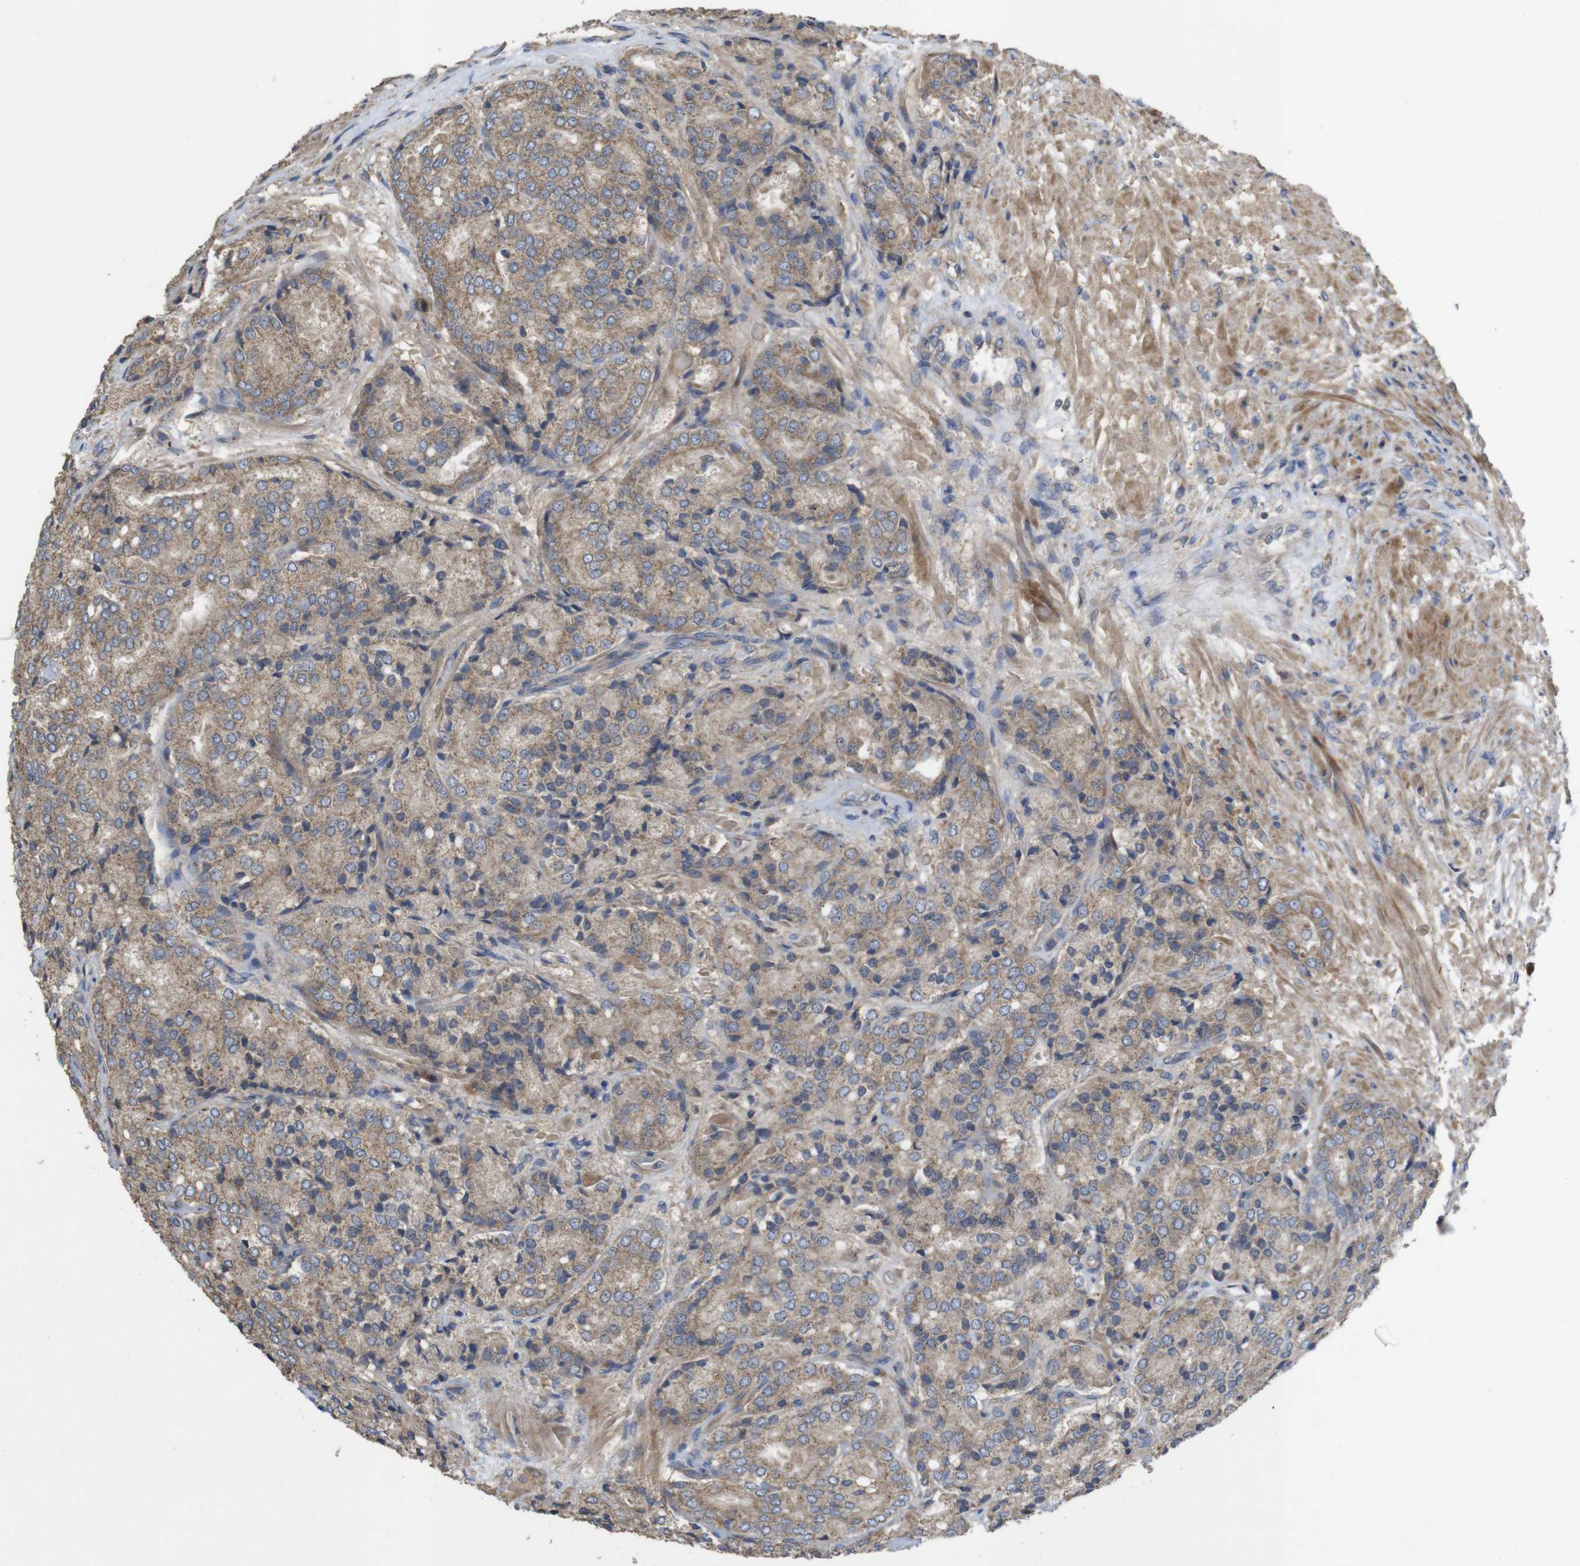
{"staining": {"intensity": "moderate", "quantity": ">75%", "location": "cytoplasmic/membranous"}, "tissue": "prostate cancer", "cell_type": "Tumor cells", "image_type": "cancer", "snomed": [{"axis": "morphology", "description": "Adenocarcinoma, High grade"}, {"axis": "topography", "description": "Prostate"}], "caption": "Tumor cells reveal medium levels of moderate cytoplasmic/membranous staining in about >75% of cells in human prostate cancer.", "gene": "KCNS3", "patient": {"sex": "male", "age": 65}}